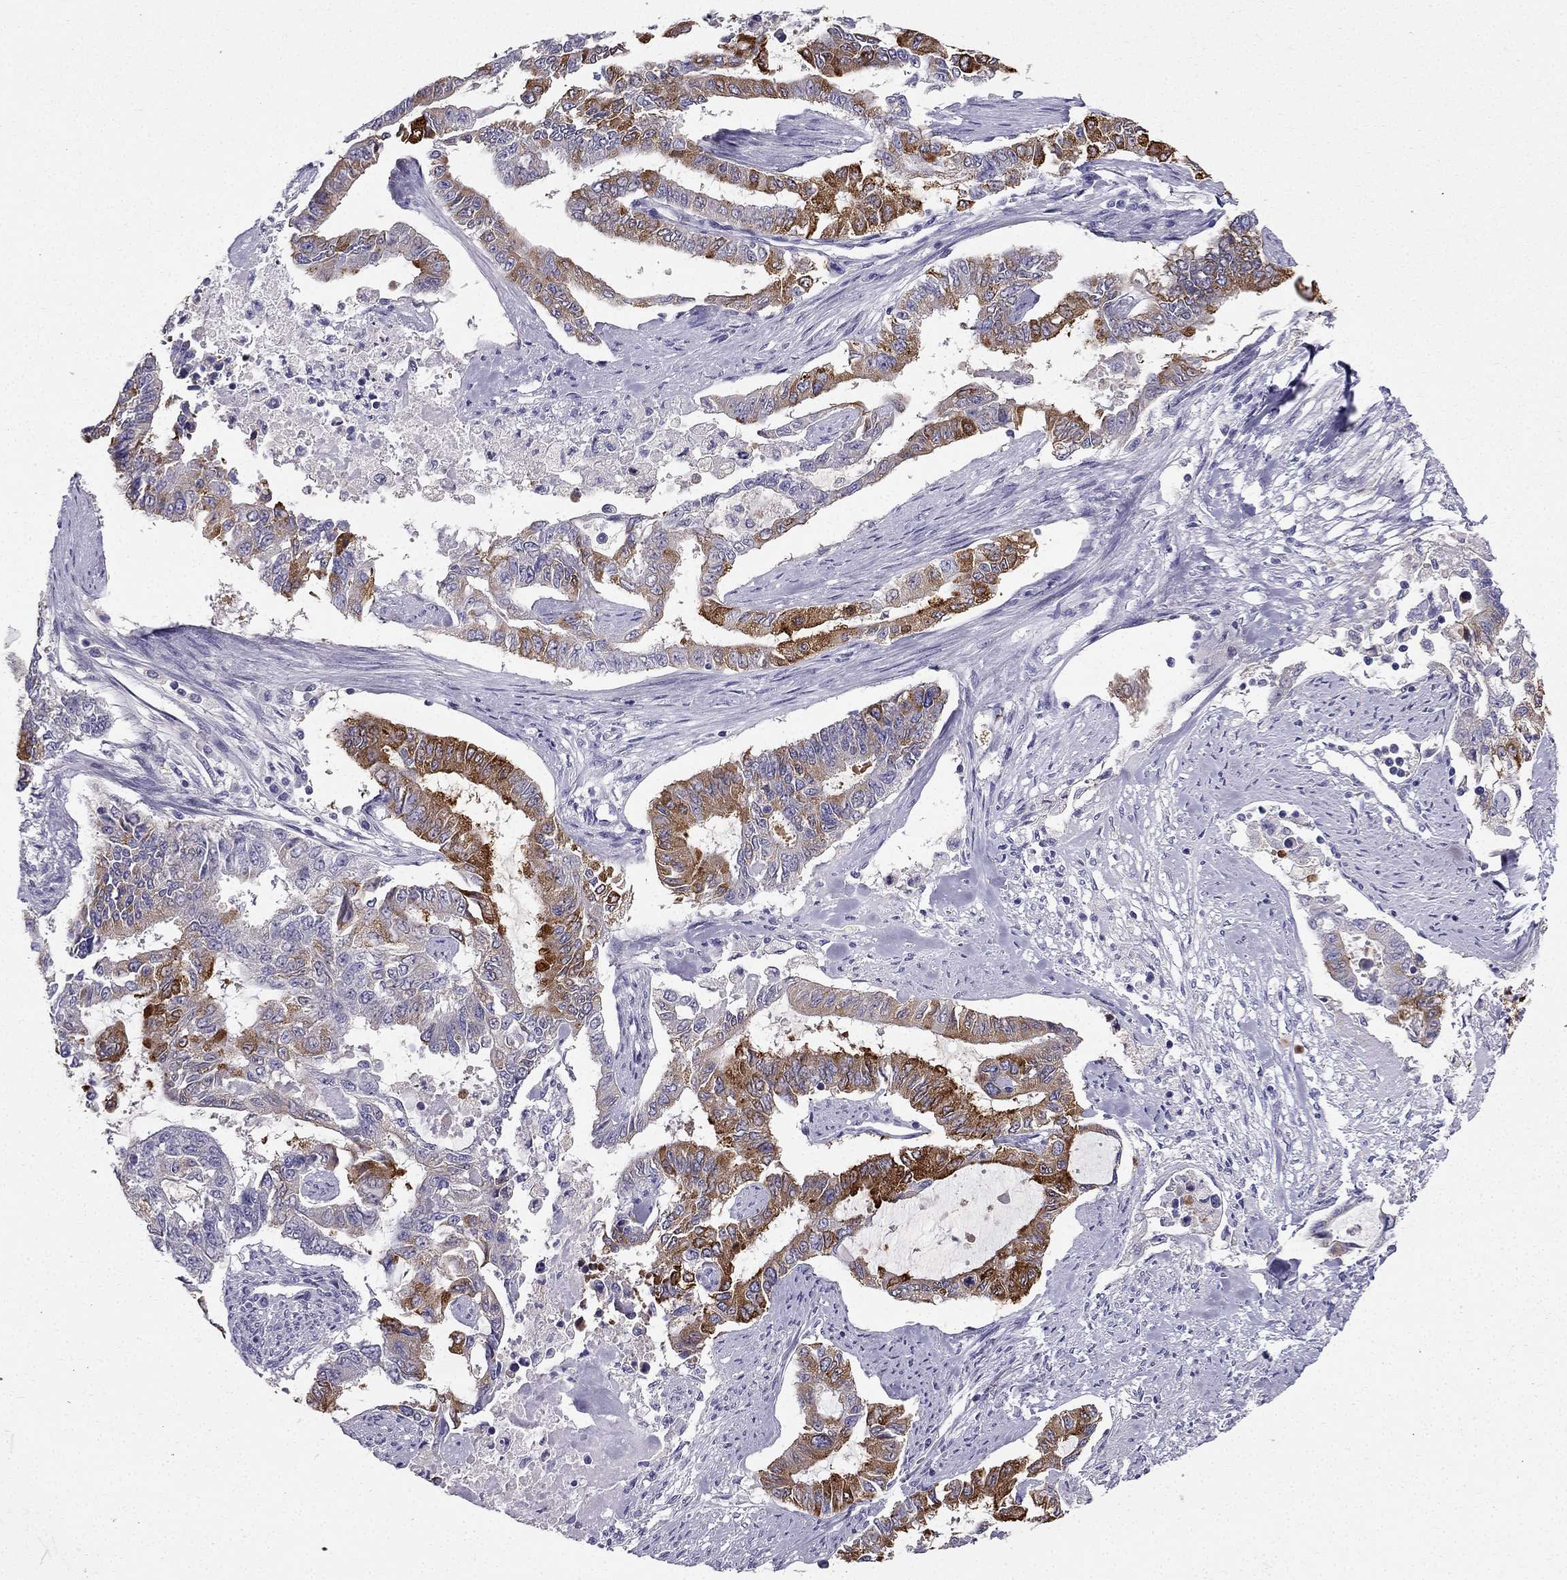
{"staining": {"intensity": "strong", "quantity": "25%-75%", "location": "cytoplasmic/membranous"}, "tissue": "endometrial cancer", "cell_type": "Tumor cells", "image_type": "cancer", "snomed": [{"axis": "morphology", "description": "Adenocarcinoma, NOS"}, {"axis": "topography", "description": "Uterus"}], "caption": "Endometrial cancer (adenocarcinoma) tissue exhibits strong cytoplasmic/membranous expression in about 25%-75% of tumor cells The staining is performed using DAB brown chromogen to label protein expression. The nuclei are counter-stained blue using hematoxylin.", "gene": "TFF3", "patient": {"sex": "female", "age": 59}}